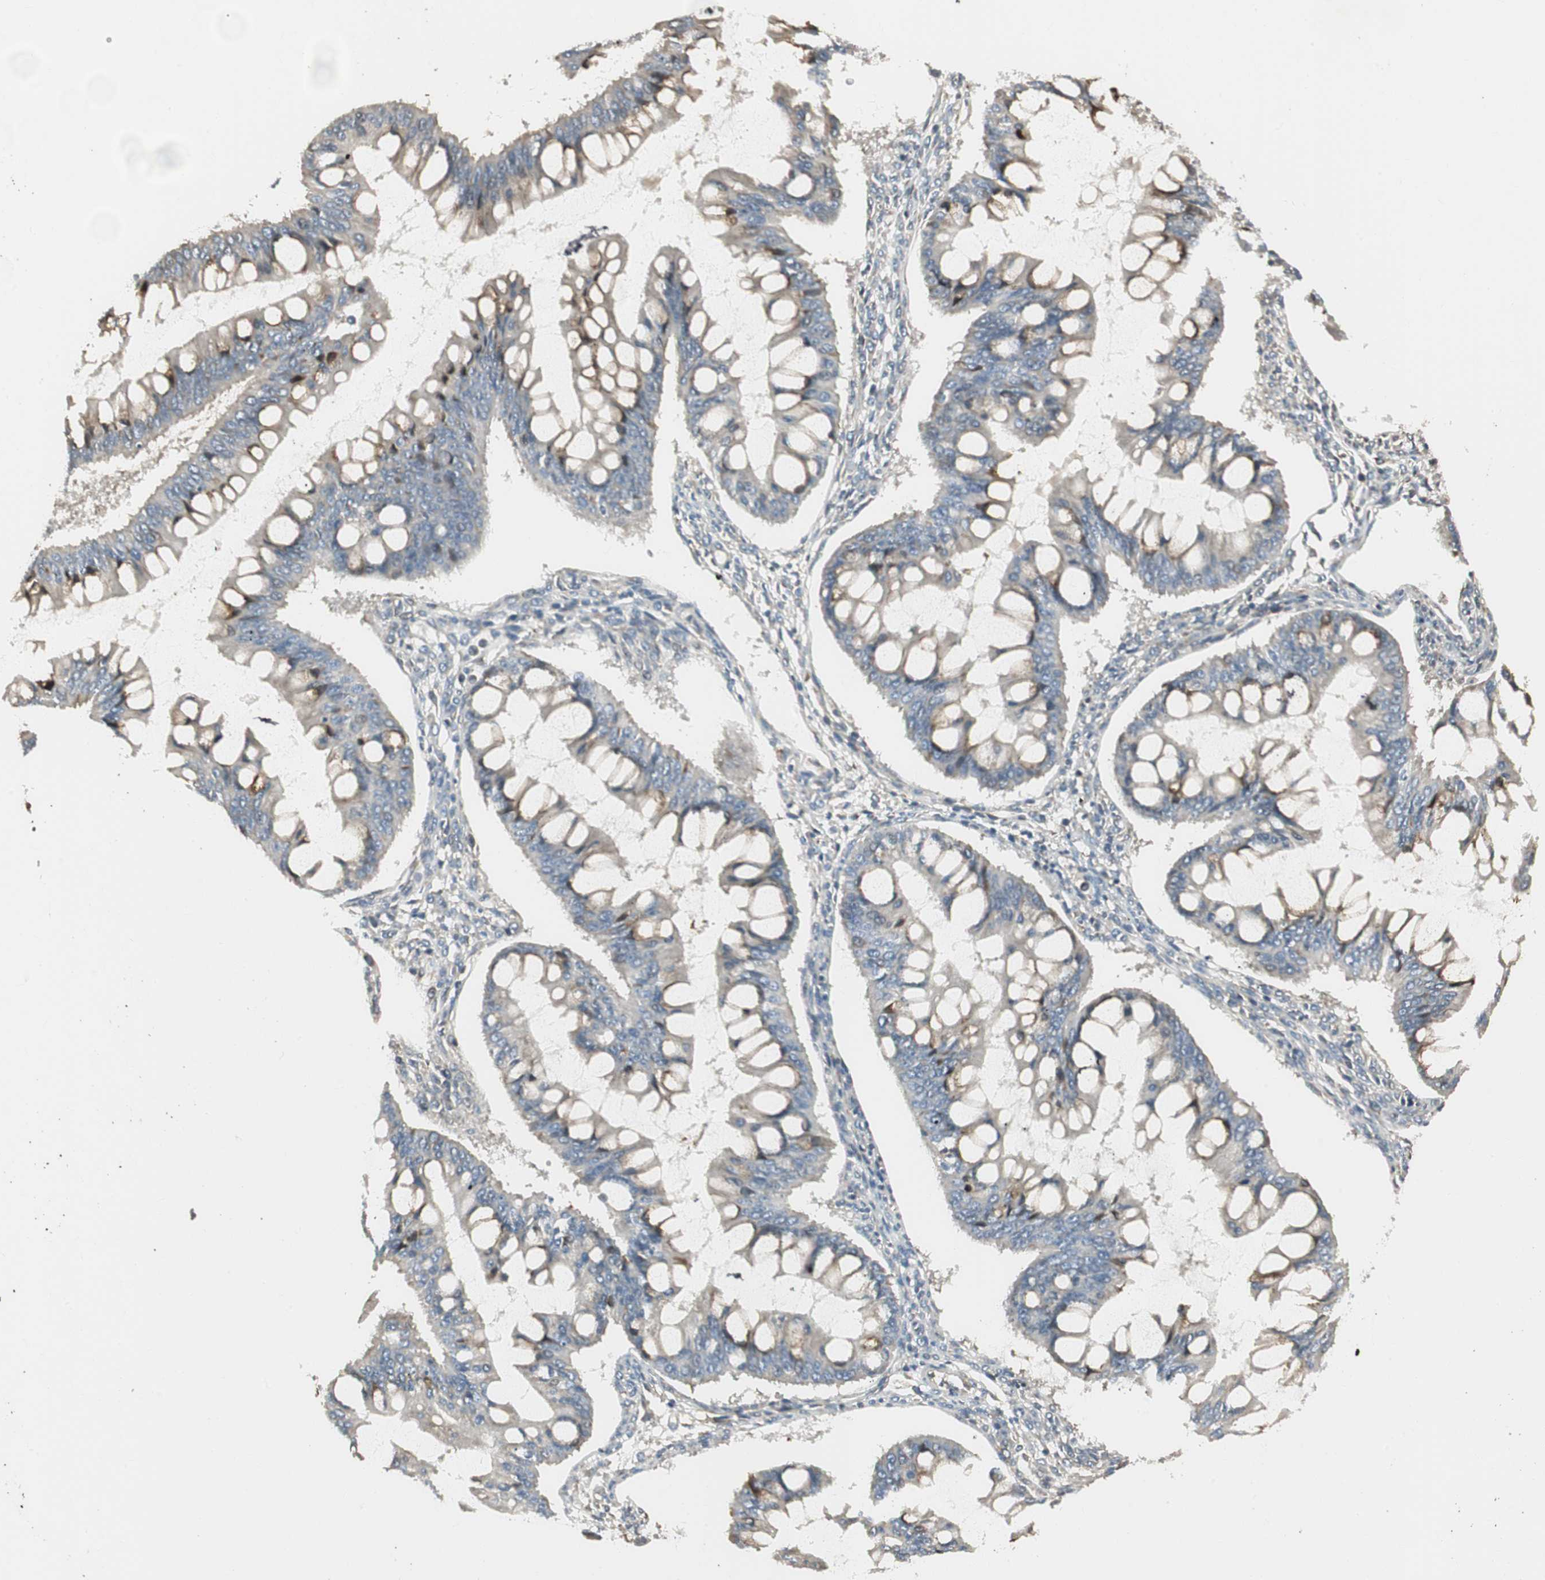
{"staining": {"intensity": "weak", "quantity": "<25%", "location": "cytoplasmic/membranous"}, "tissue": "ovarian cancer", "cell_type": "Tumor cells", "image_type": "cancer", "snomed": [{"axis": "morphology", "description": "Cystadenocarcinoma, mucinous, NOS"}, {"axis": "topography", "description": "Ovary"}], "caption": "A high-resolution image shows IHC staining of mucinous cystadenocarcinoma (ovarian), which shows no significant staining in tumor cells.", "gene": "NUCB2", "patient": {"sex": "female", "age": 73}}